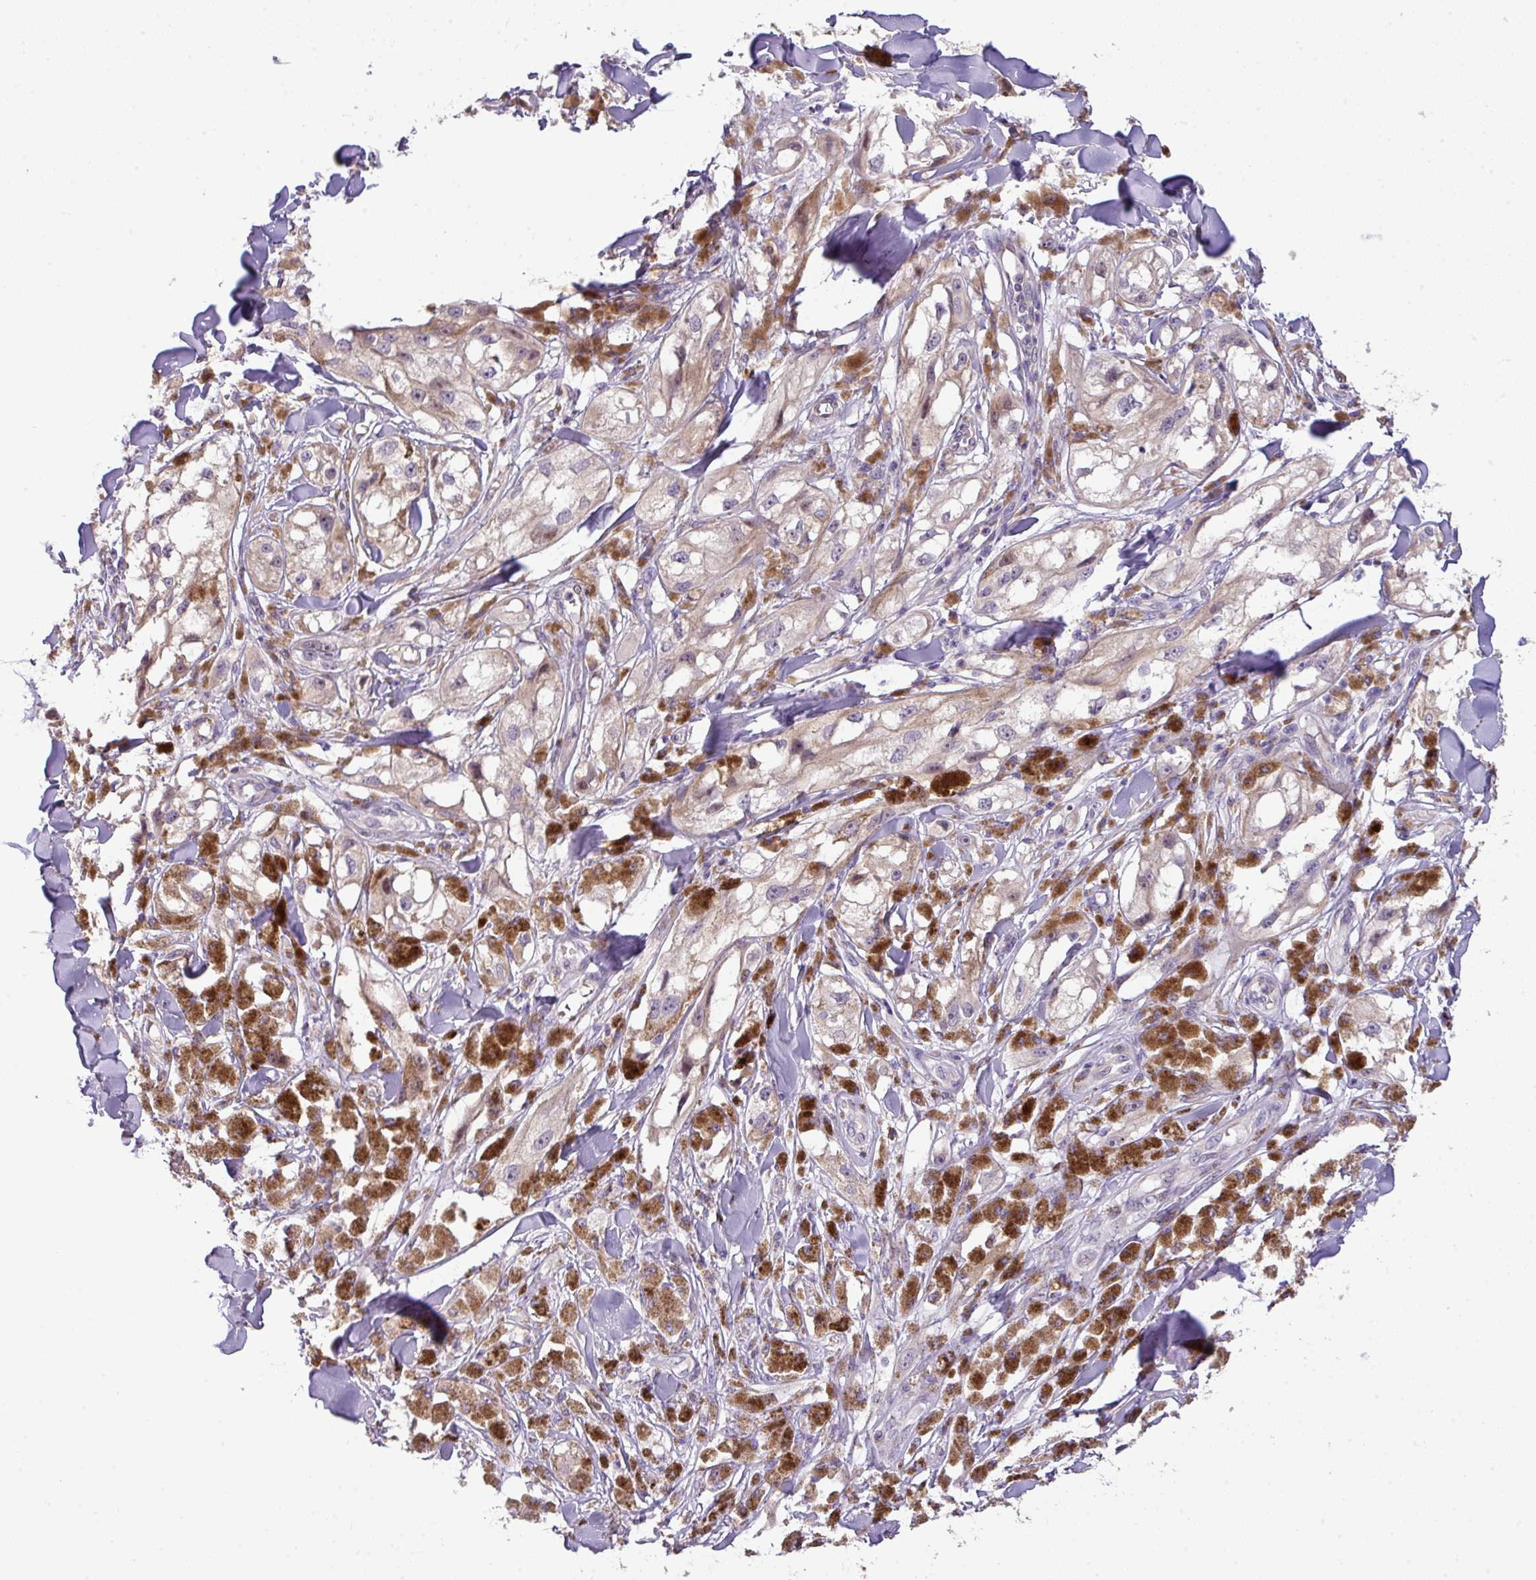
{"staining": {"intensity": "negative", "quantity": "none", "location": "none"}, "tissue": "melanoma", "cell_type": "Tumor cells", "image_type": "cancer", "snomed": [{"axis": "morphology", "description": "Malignant melanoma, NOS"}, {"axis": "topography", "description": "Skin"}], "caption": "Malignant melanoma was stained to show a protein in brown. There is no significant staining in tumor cells.", "gene": "PIK3R5", "patient": {"sex": "male", "age": 88}}